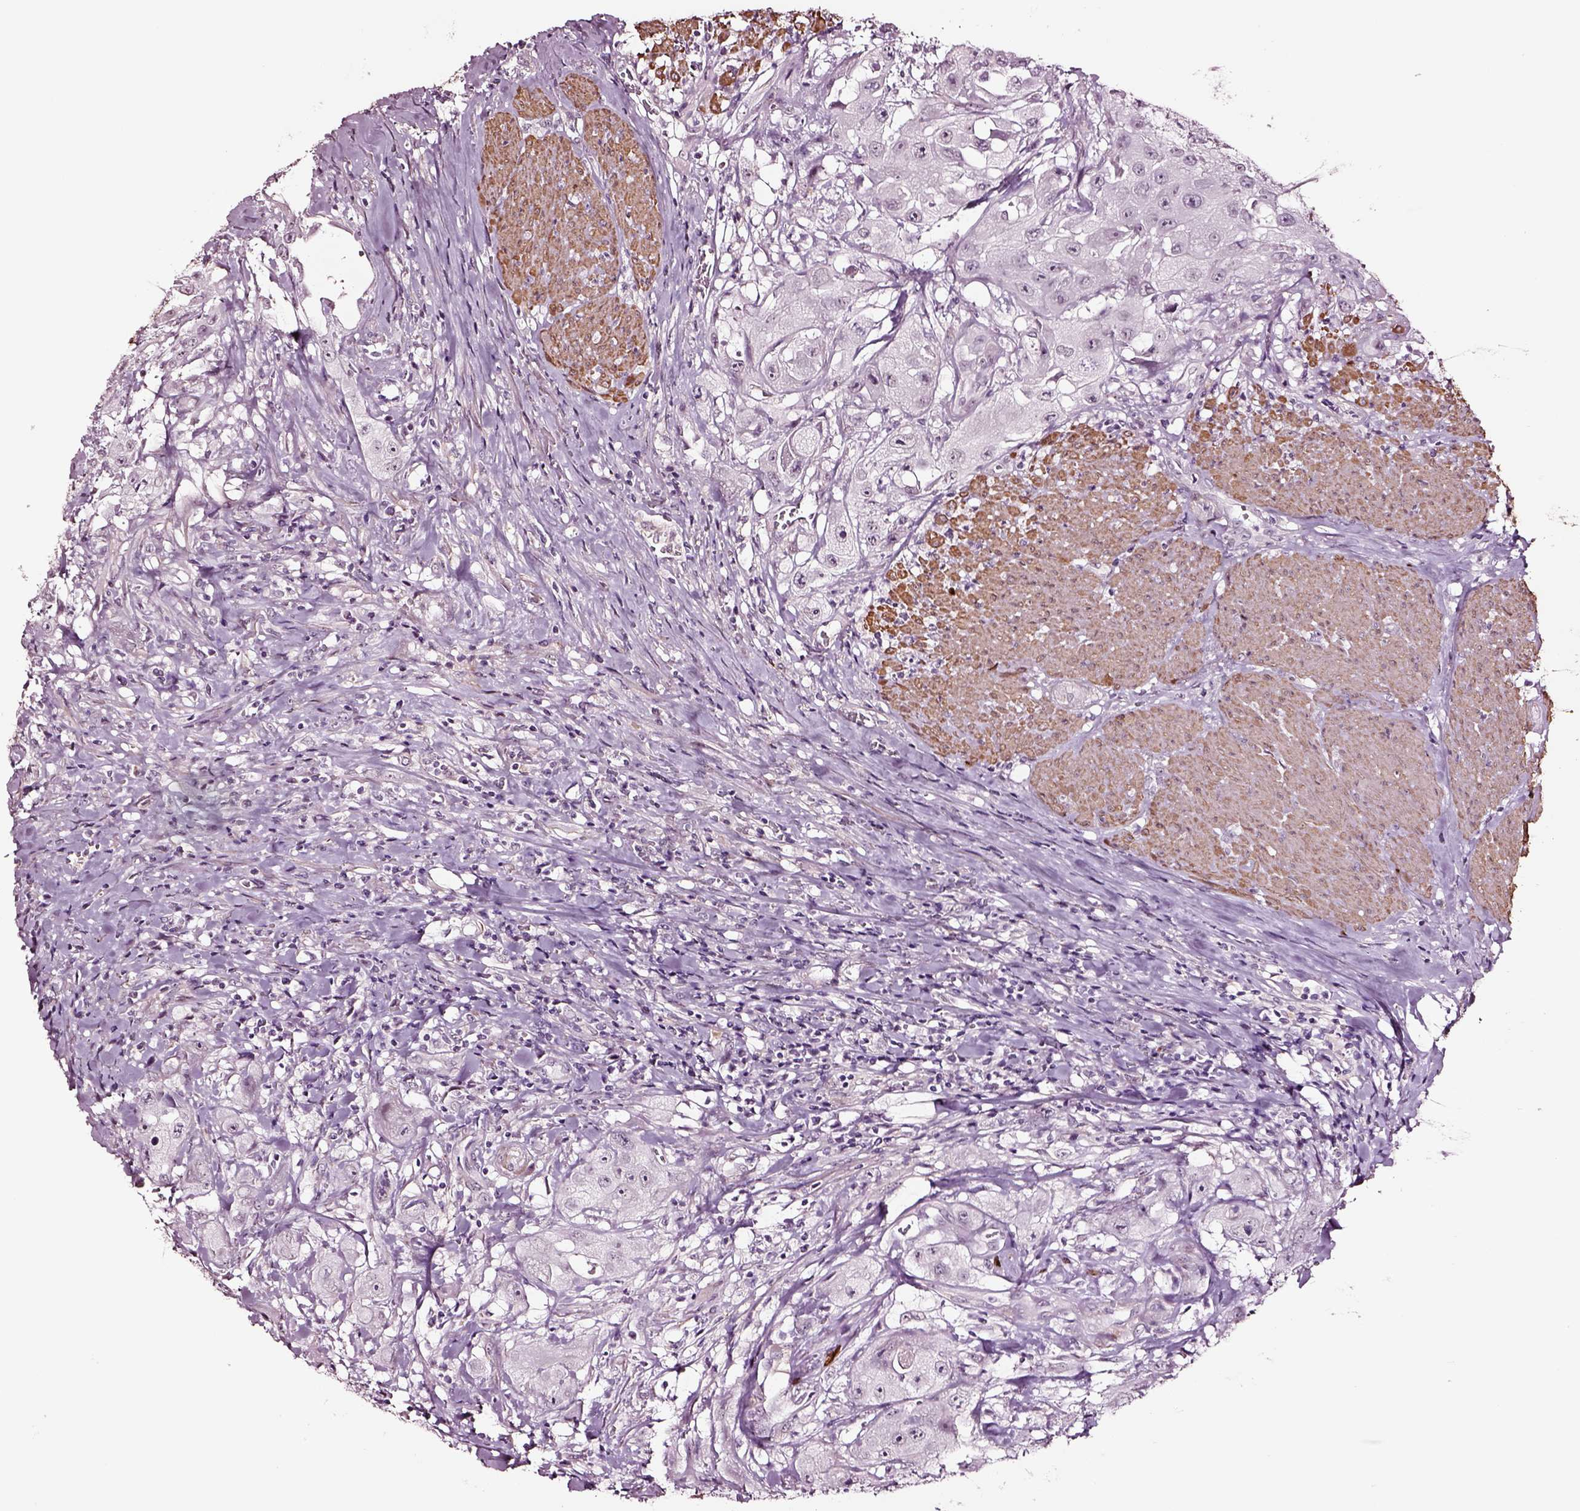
{"staining": {"intensity": "negative", "quantity": "none", "location": "none"}, "tissue": "urothelial cancer", "cell_type": "Tumor cells", "image_type": "cancer", "snomed": [{"axis": "morphology", "description": "Urothelial carcinoma, High grade"}, {"axis": "topography", "description": "Urinary bladder"}], "caption": "This micrograph is of urothelial carcinoma (high-grade) stained with IHC to label a protein in brown with the nuclei are counter-stained blue. There is no positivity in tumor cells.", "gene": "SOX10", "patient": {"sex": "male", "age": 79}}